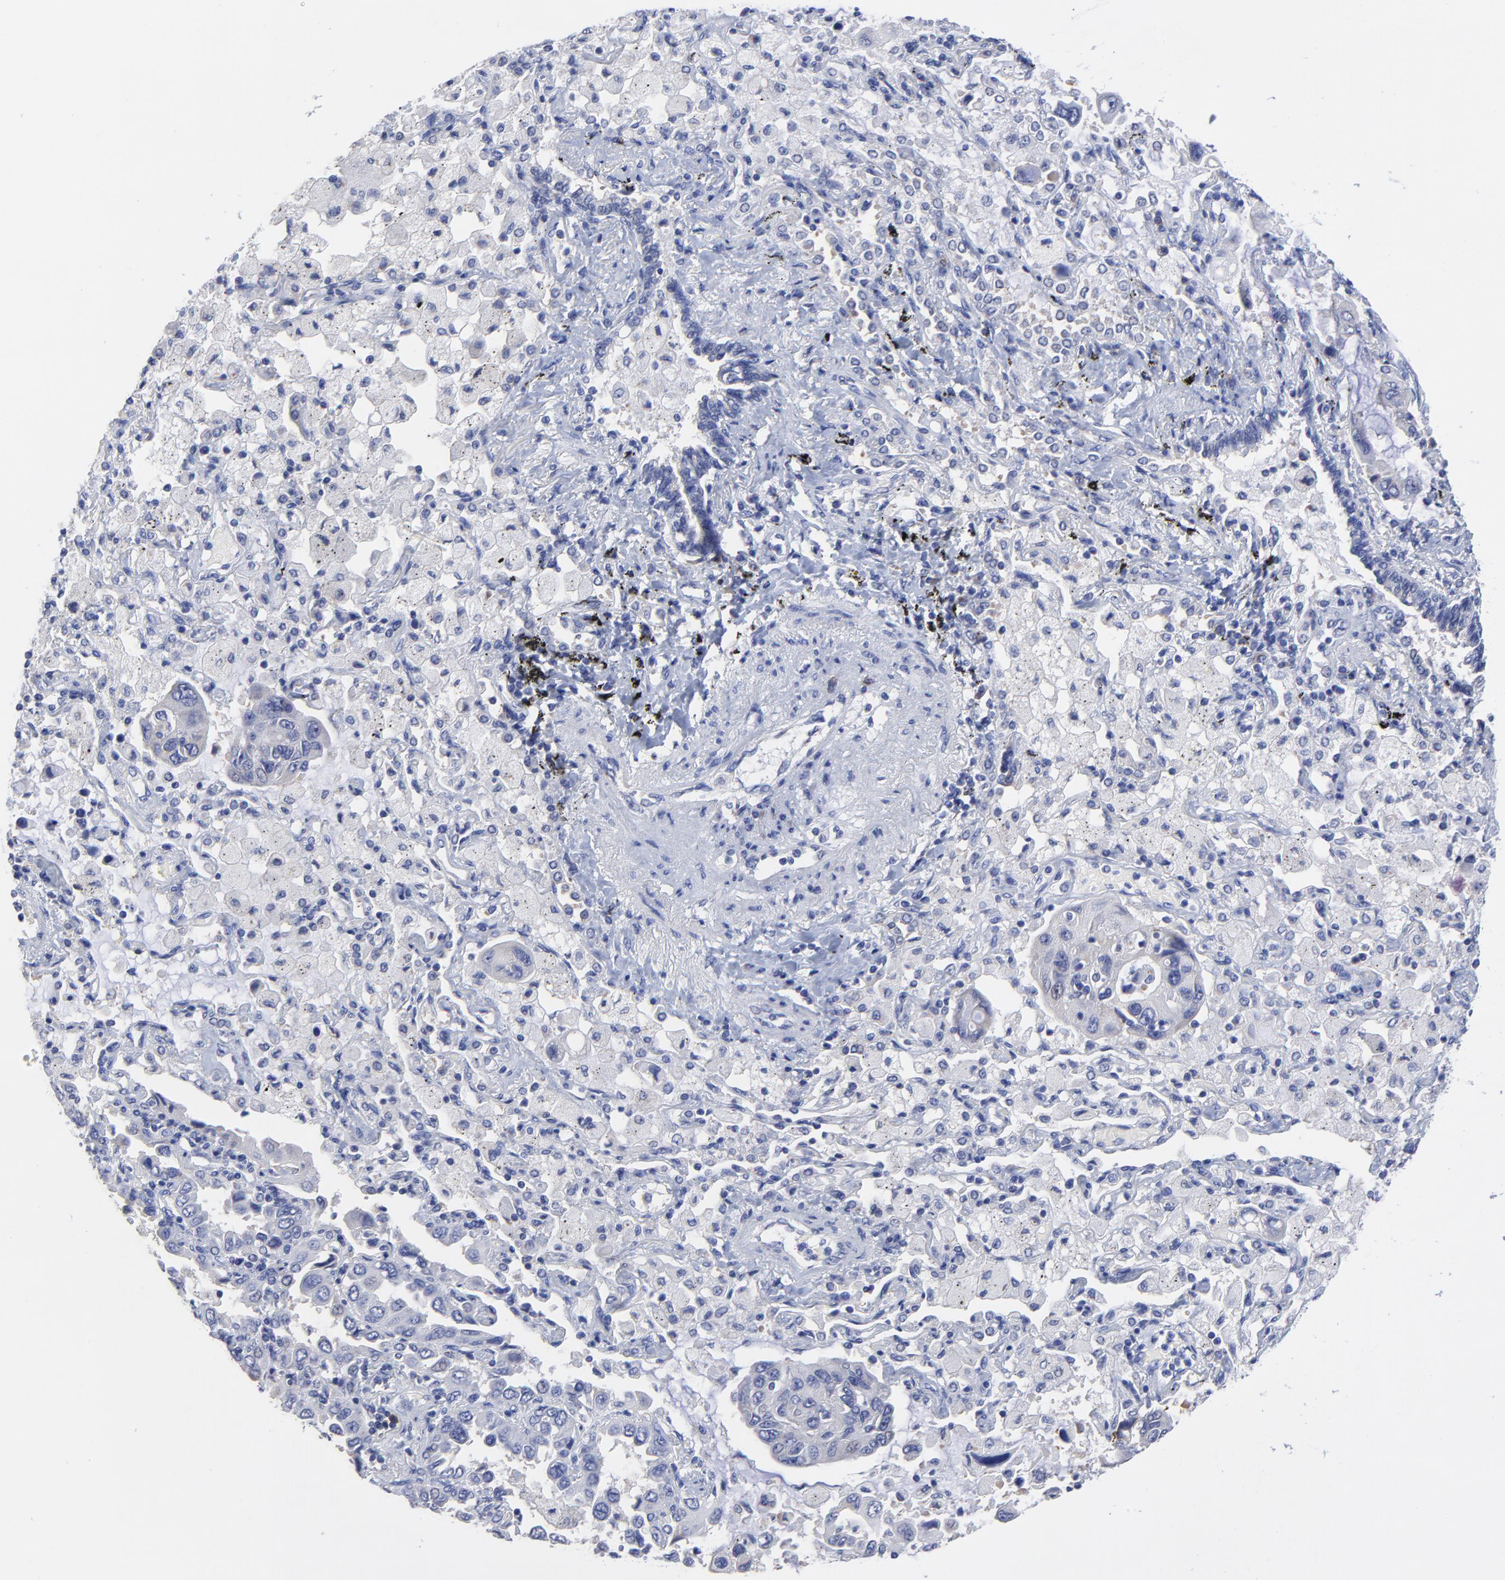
{"staining": {"intensity": "negative", "quantity": "none", "location": "none"}, "tissue": "lung cancer", "cell_type": "Tumor cells", "image_type": "cancer", "snomed": [{"axis": "morphology", "description": "Adenocarcinoma, NOS"}, {"axis": "topography", "description": "Lung"}], "caption": "Immunohistochemical staining of lung adenocarcinoma displays no significant expression in tumor cells.", "gene": "LAX1", "patient": {"sex": "male", "age": 64}}